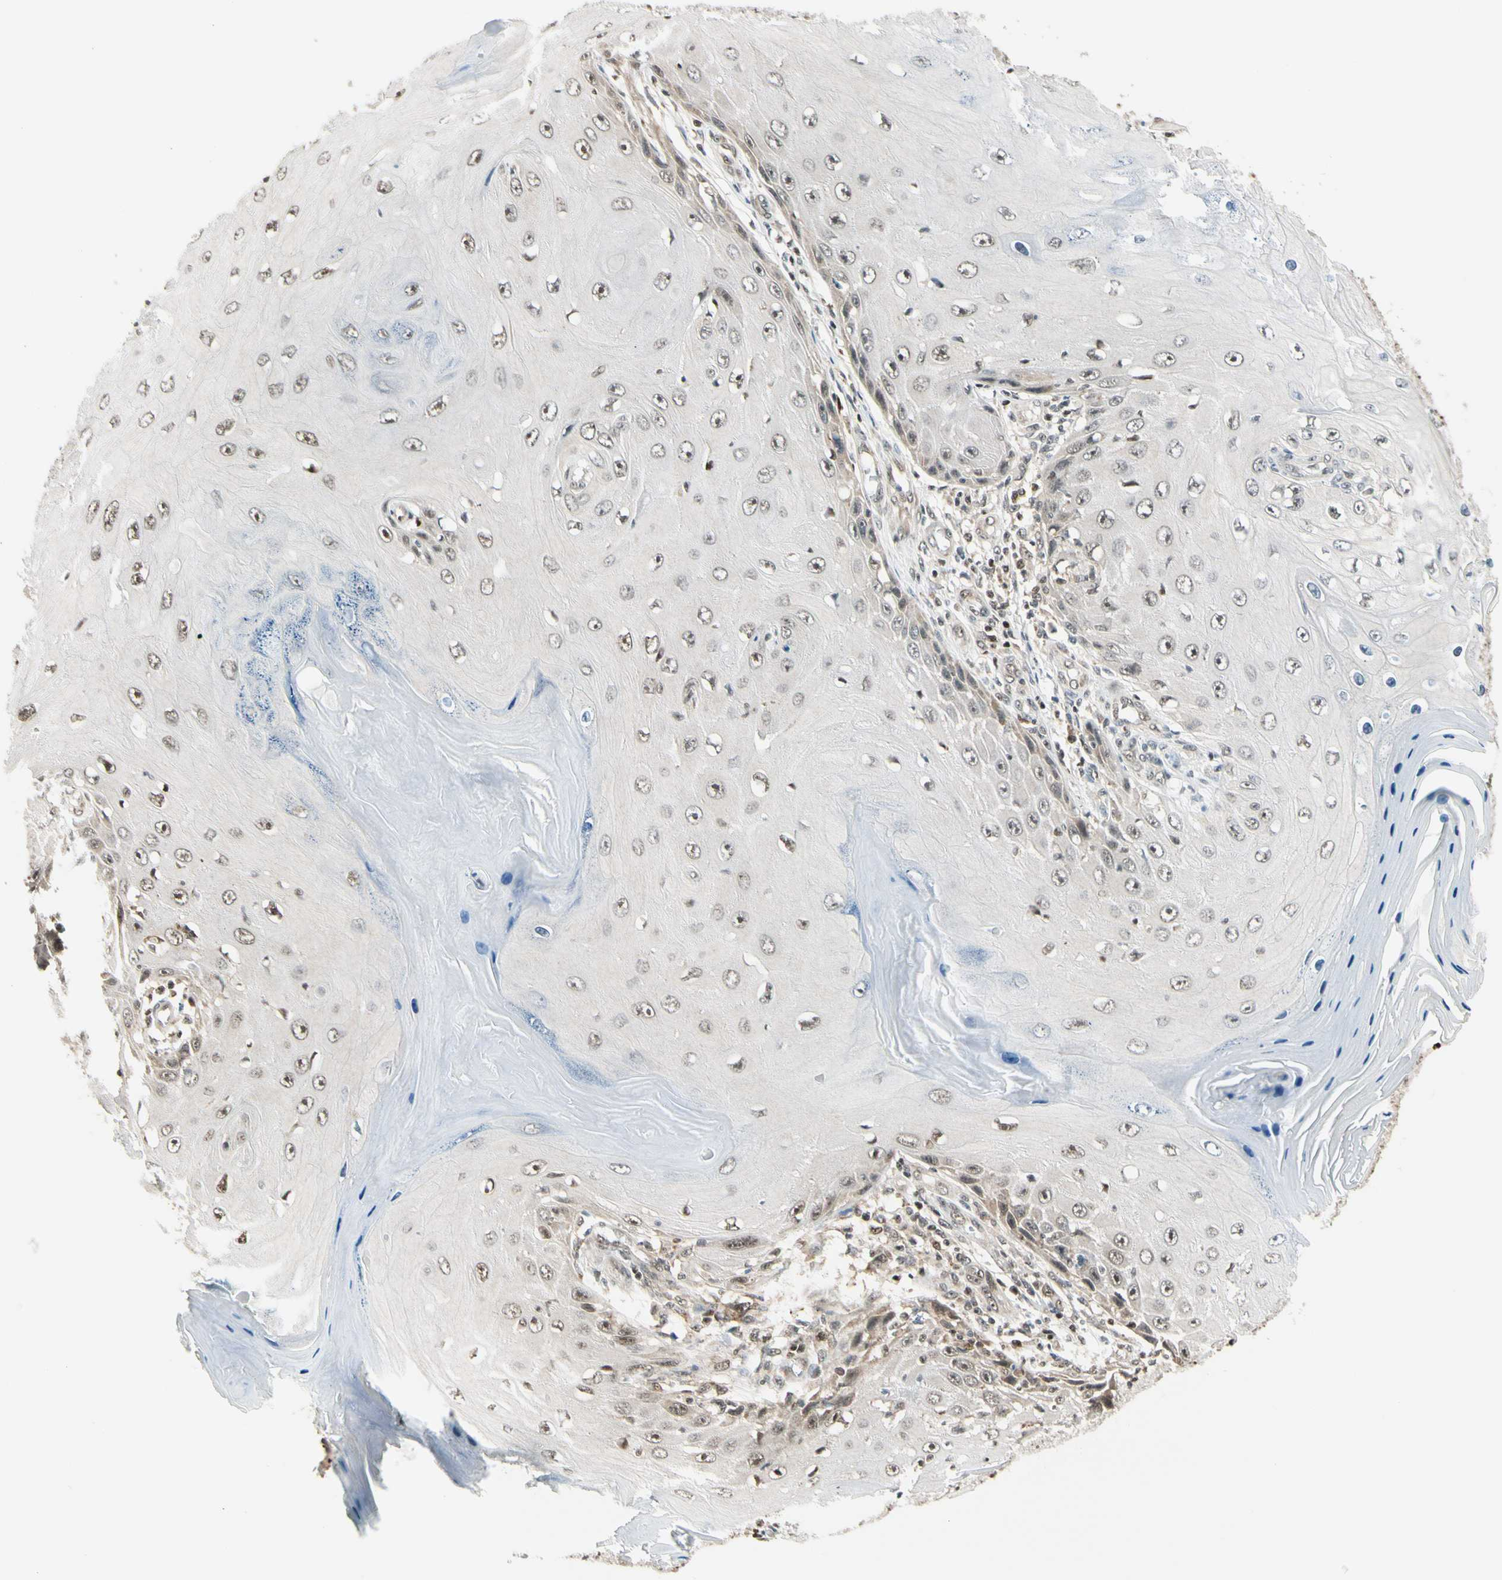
{"staining": {"intensity": "weak", "quantity": "25%-75%", "location": "nuclear"}, "tissue": "skin cancer", "cell_type": "Tumor cells", "image_type": "cancer", "snomed": [{"axis": "morphology", "description": "Squamous cell carcinoma, NOS"}, {"axis": "topography", "description": "Skin"}], "caption": "A low amount of weak nuclear staining is identified in about 25%-75% of tumor cells in skin cancer (squamous cell carcinoma) tissue.", "gene": "DAXX", "patient": {"sex": "female", "age": 73}}